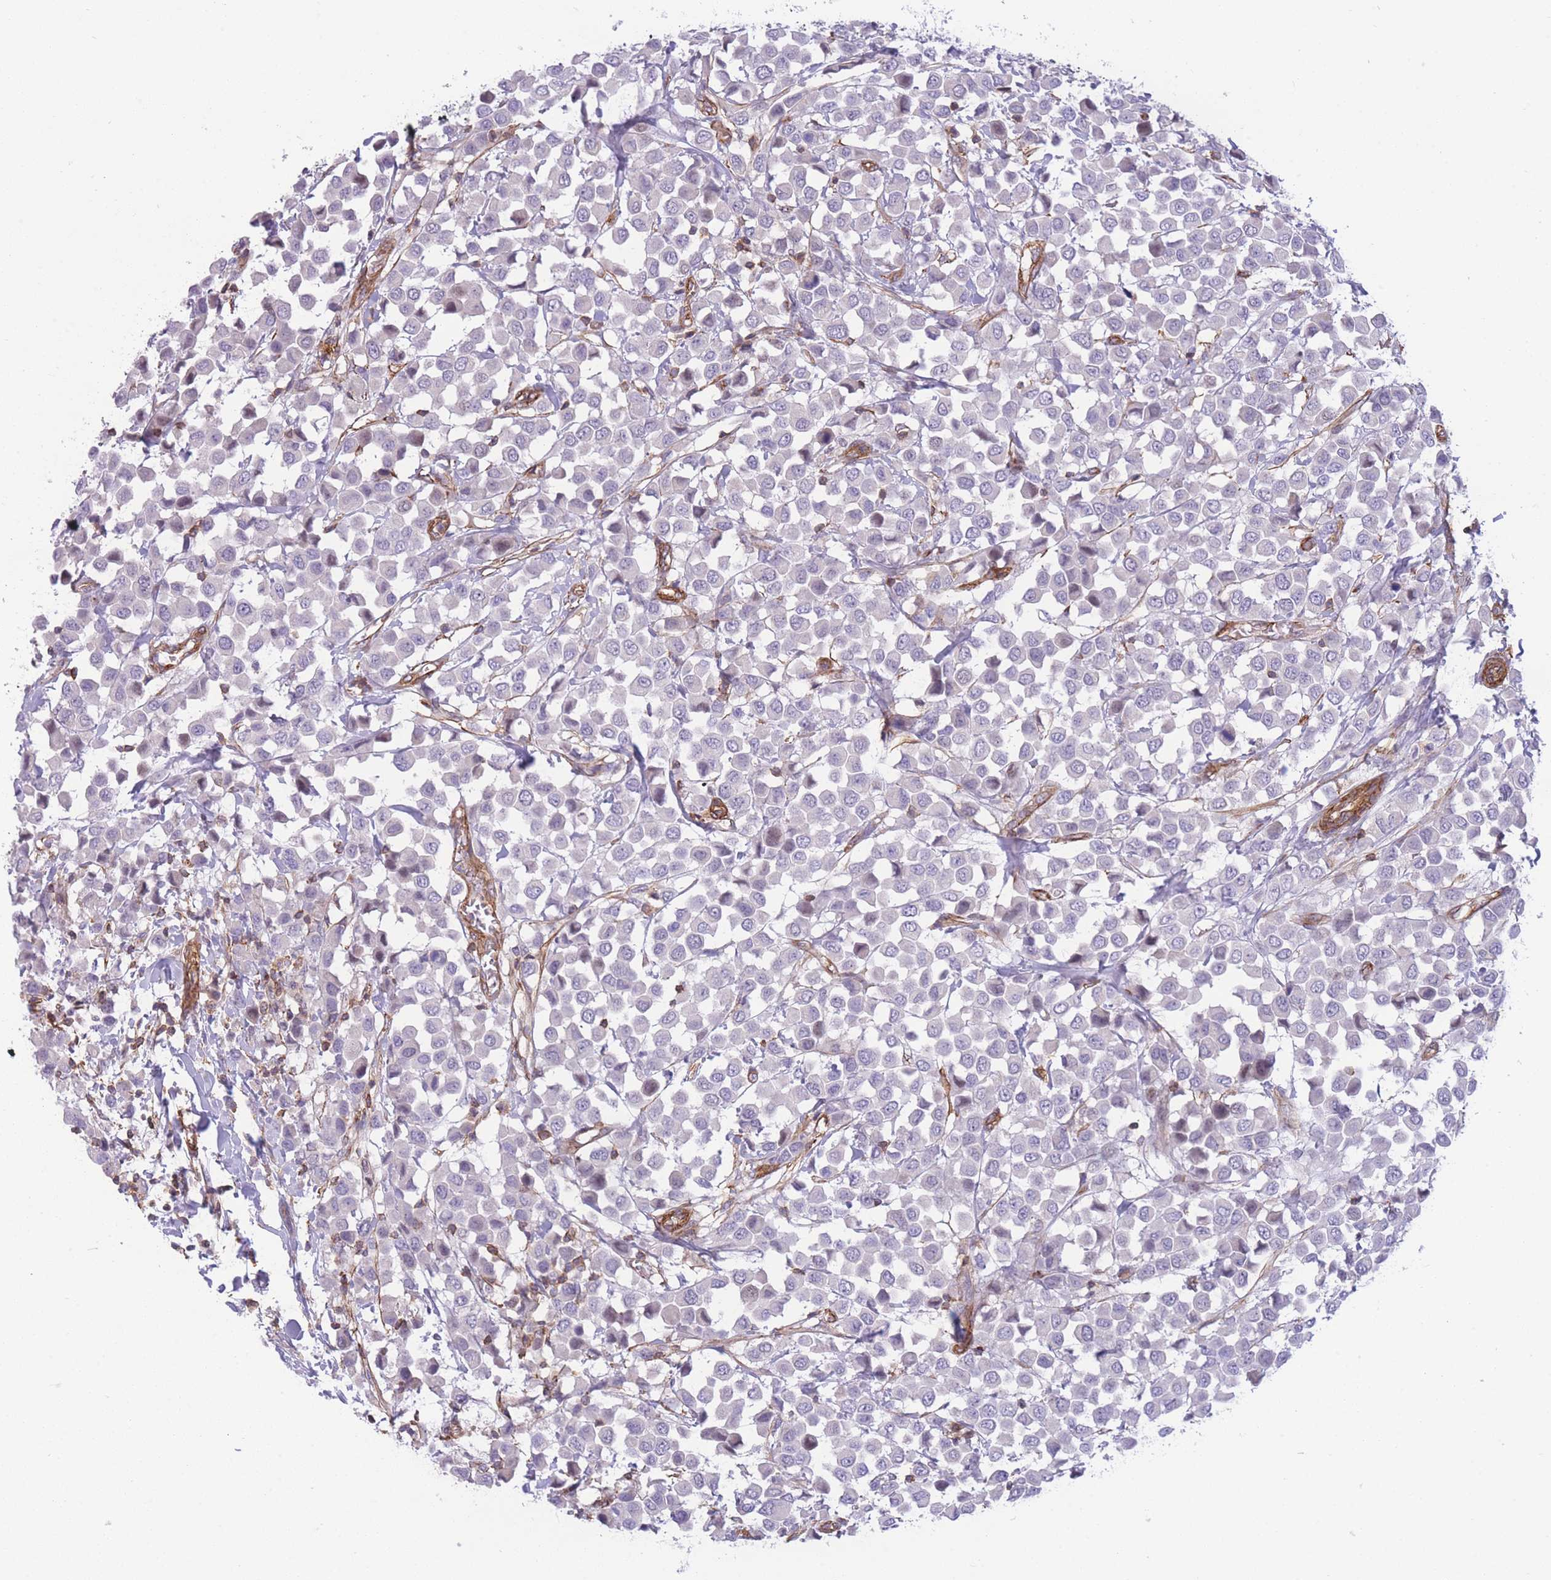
{"staining": {"intensity": "negative", "quantity": "none", "location": "none"}, "tissue": "breast cancer", "cell_type": "Tumor cells", "image_type": "cancer", "snomed": [{"axis": "morphology", "description": "Duct carcinoma"}, {"axis": "topography", "description": "Breast"}], "caption": "DAB (3,3'-diaminobenzidine) immunohistochemical staining of human breast cancer (invasive ductal carcinoma) displays no significant positivity in tumor cells.", "gene": "CDC25B", "patient": {"sex": "female", "age": 61}}